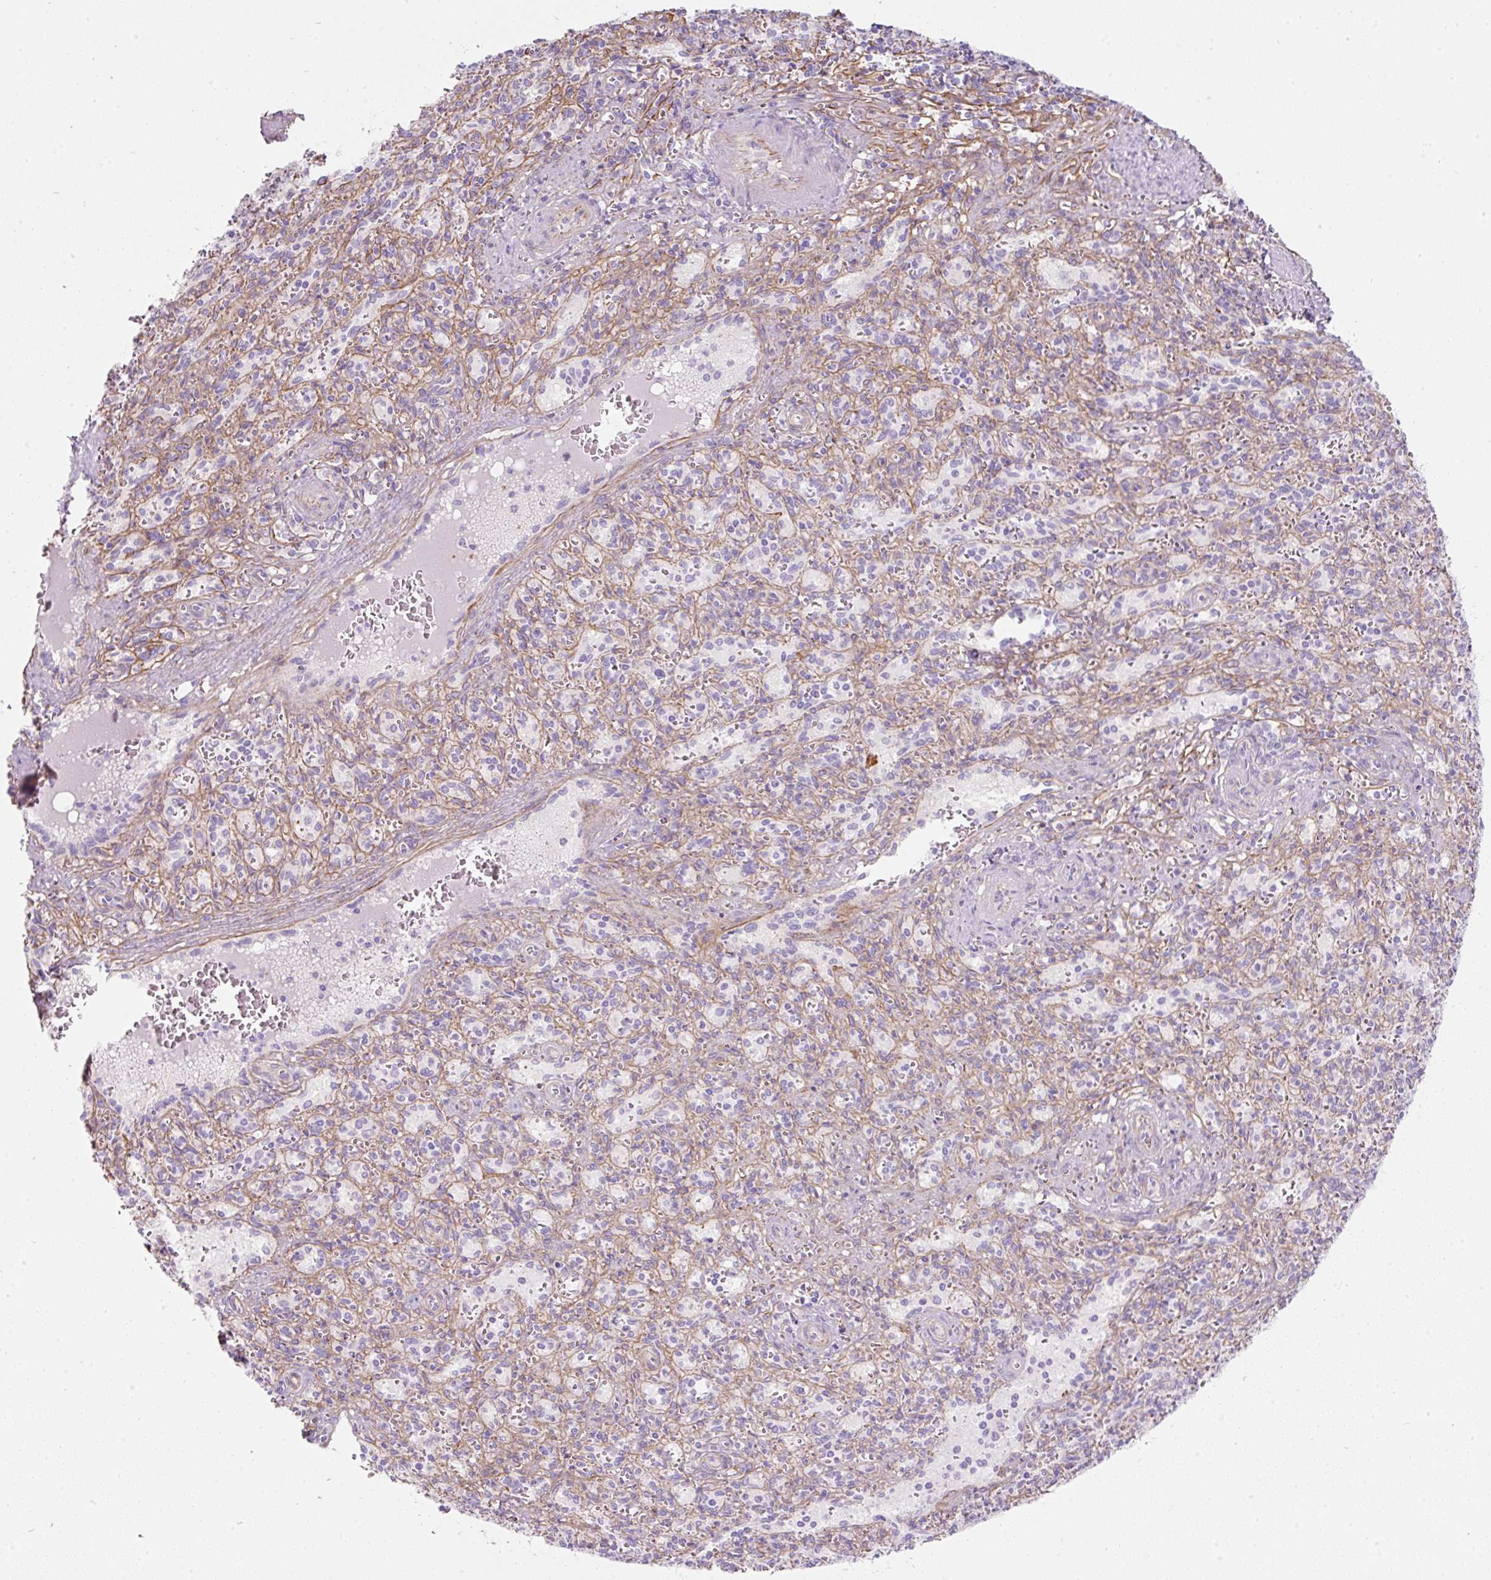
{"staining": {"intensity": "negative", "quantity": "none", "location": "none"}, "tissue": "spleen", "cell_type": "Cells in red pulp", "image_type": "normal", "snomed": [{"axis": "morphology", "description": "Normal tissue, NOS"}, {"axis": "topography", "description": "Spleen"}], "caption": "Immunohistochemical staining of normal spleen demonstrates no significant positivity in cells in red pulp. (DAB immunohistochemistry (IHC) visualized using brightfield microscopy, high magnification).", "gene": "ERAP2", "patient": {"sex": "female", "age": 26}}